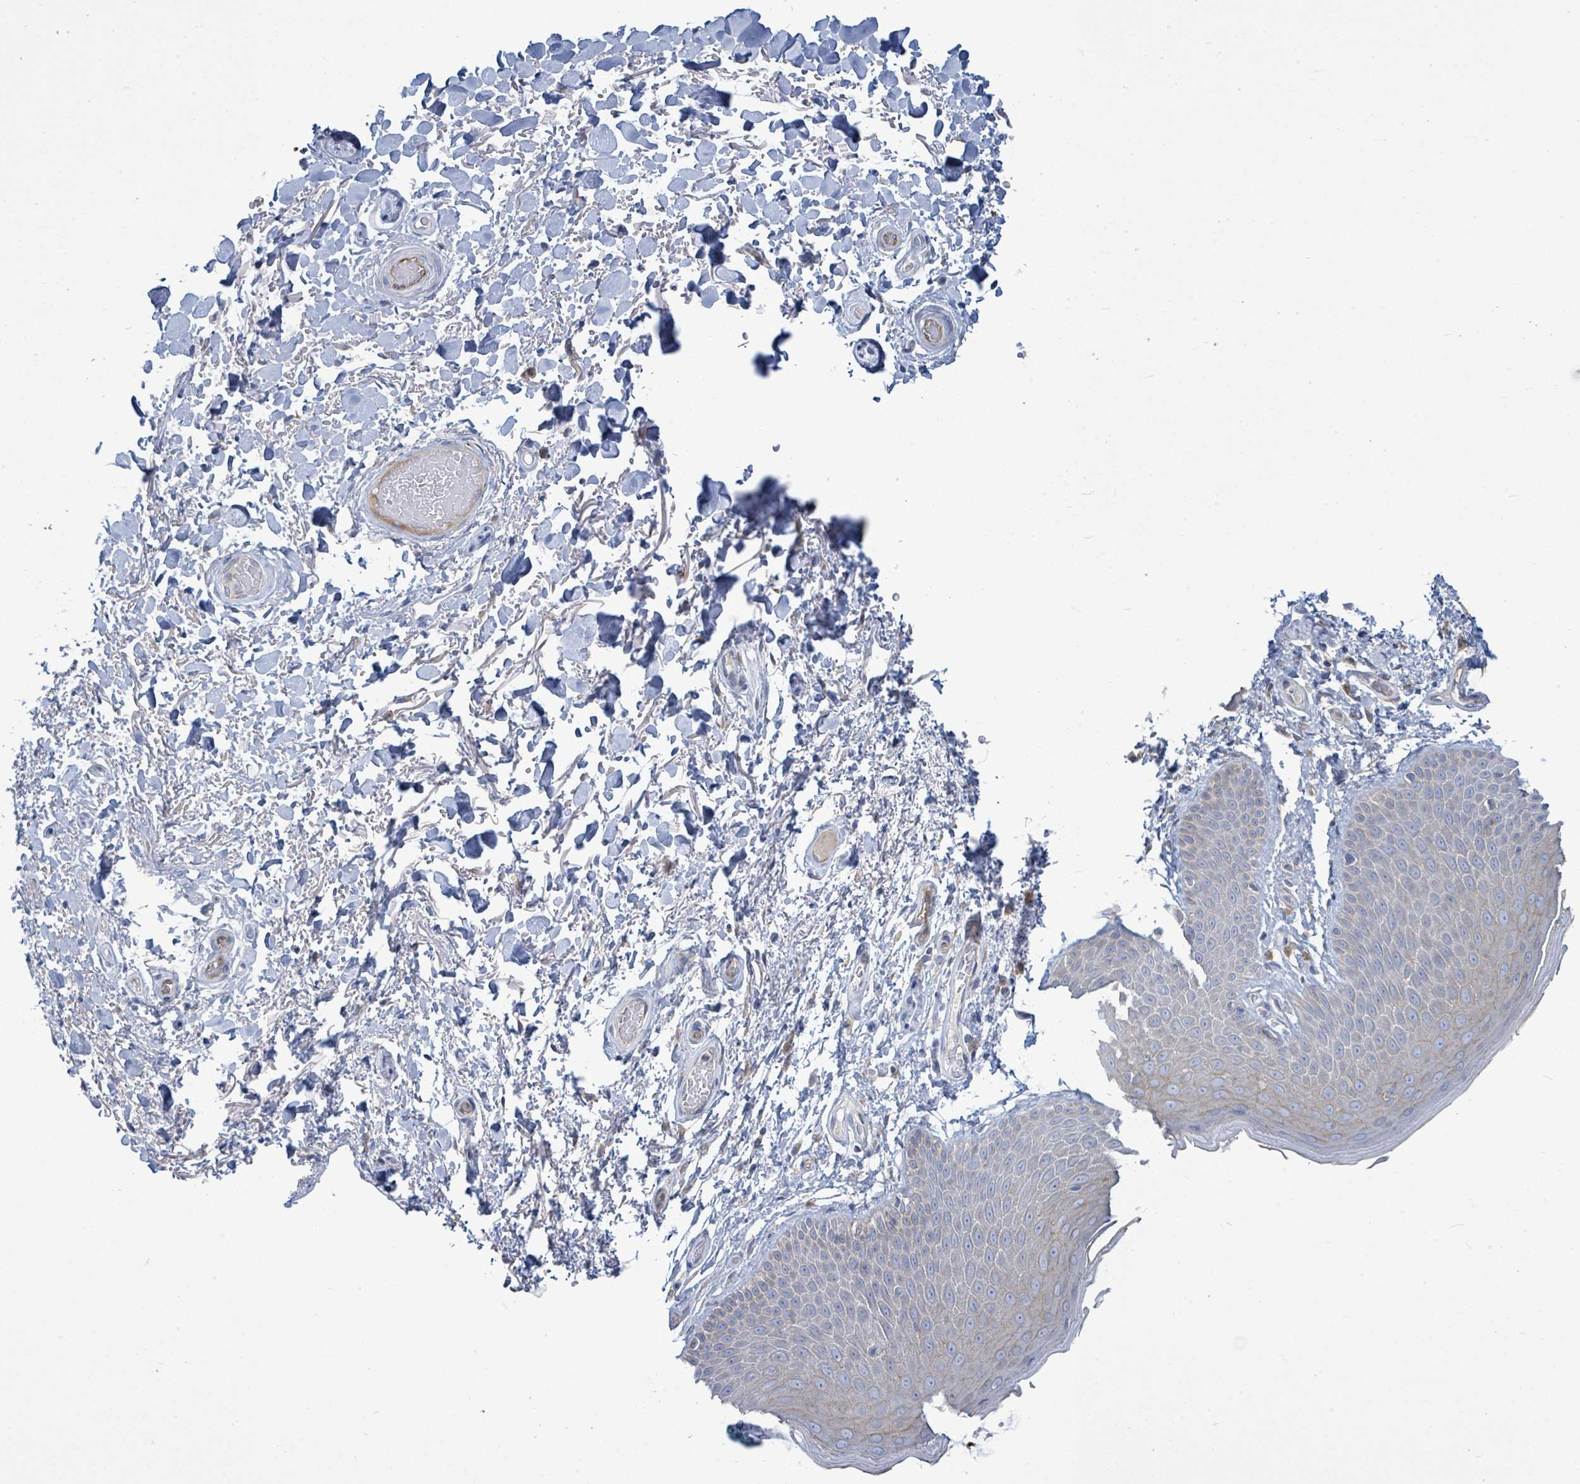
{"staining": {"intensity": "negative", "quantity": "none", "location": "none"}, "tissue": "skin", "cell_type": "Epidermal cells", "image_type": "normal", "snomed": [{"axis": "morphology", "description": "Normal tissue, NOS"}, {"axis": "topography", "description": "Anal"}], "caption": "This is an immunohistochemistry histopathology image of normal human skin. There is no expression in epidermal cells.", "gene": "SIRPB1", "patient": {"sex": "male", "age": 74}}